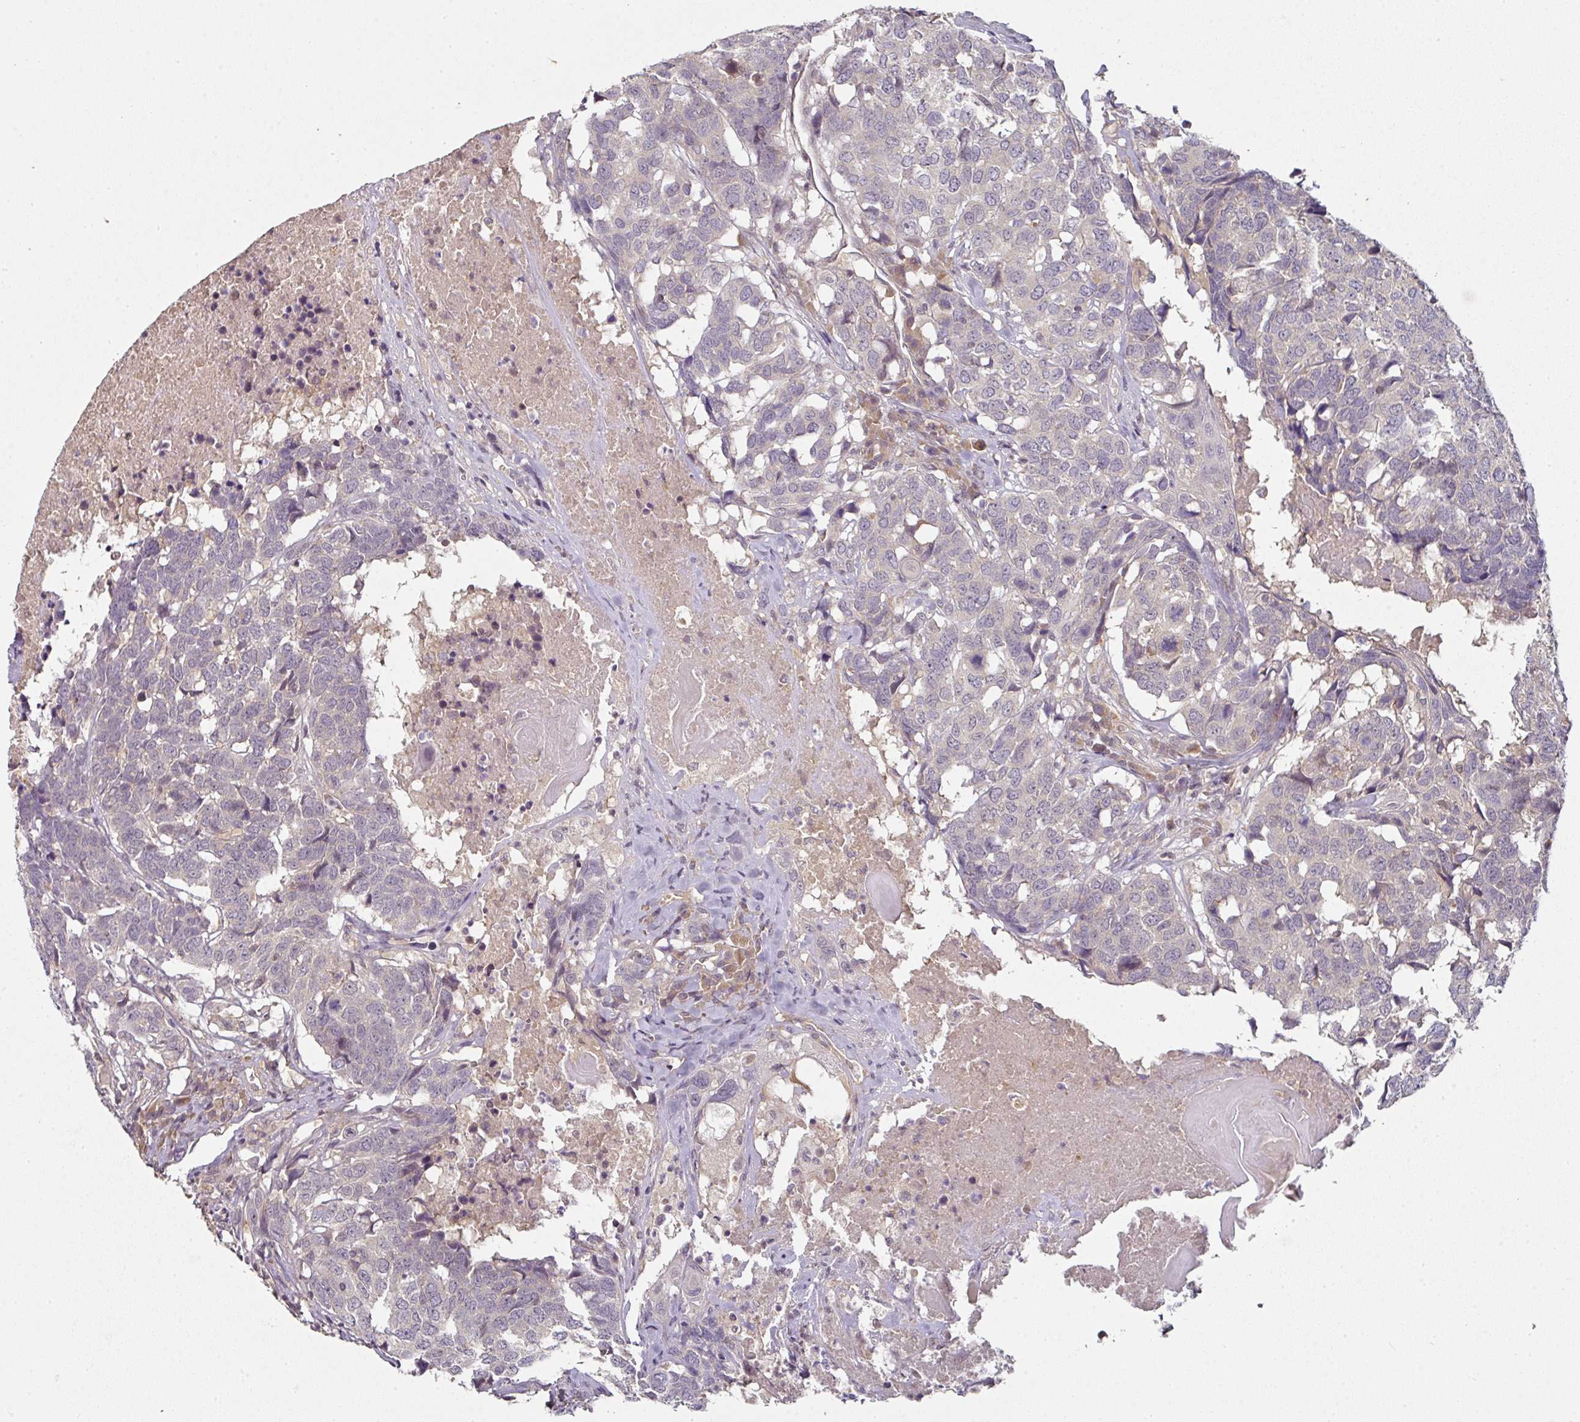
{"staining": {"intensity": "weak", "quantity": "<25%", "location": "cytoplasmic/membranous"}, "tissue": "head and neck cancer", "cell_type": "Tumor cells", "image_type": "cancer", "snomed": [{"axis": "morphology", "description": "Squamous cell carcinoma, NOS"}, {"axis": "topography", "description": "Head-Neck"}], "caption": "Immunohistochemistry (IHC) of human head and neck squamous cell carcinoma shows no positivity in tumor cells.", "gene": "MAP2K2", "patient": {"sex": "male", "age": 66}}